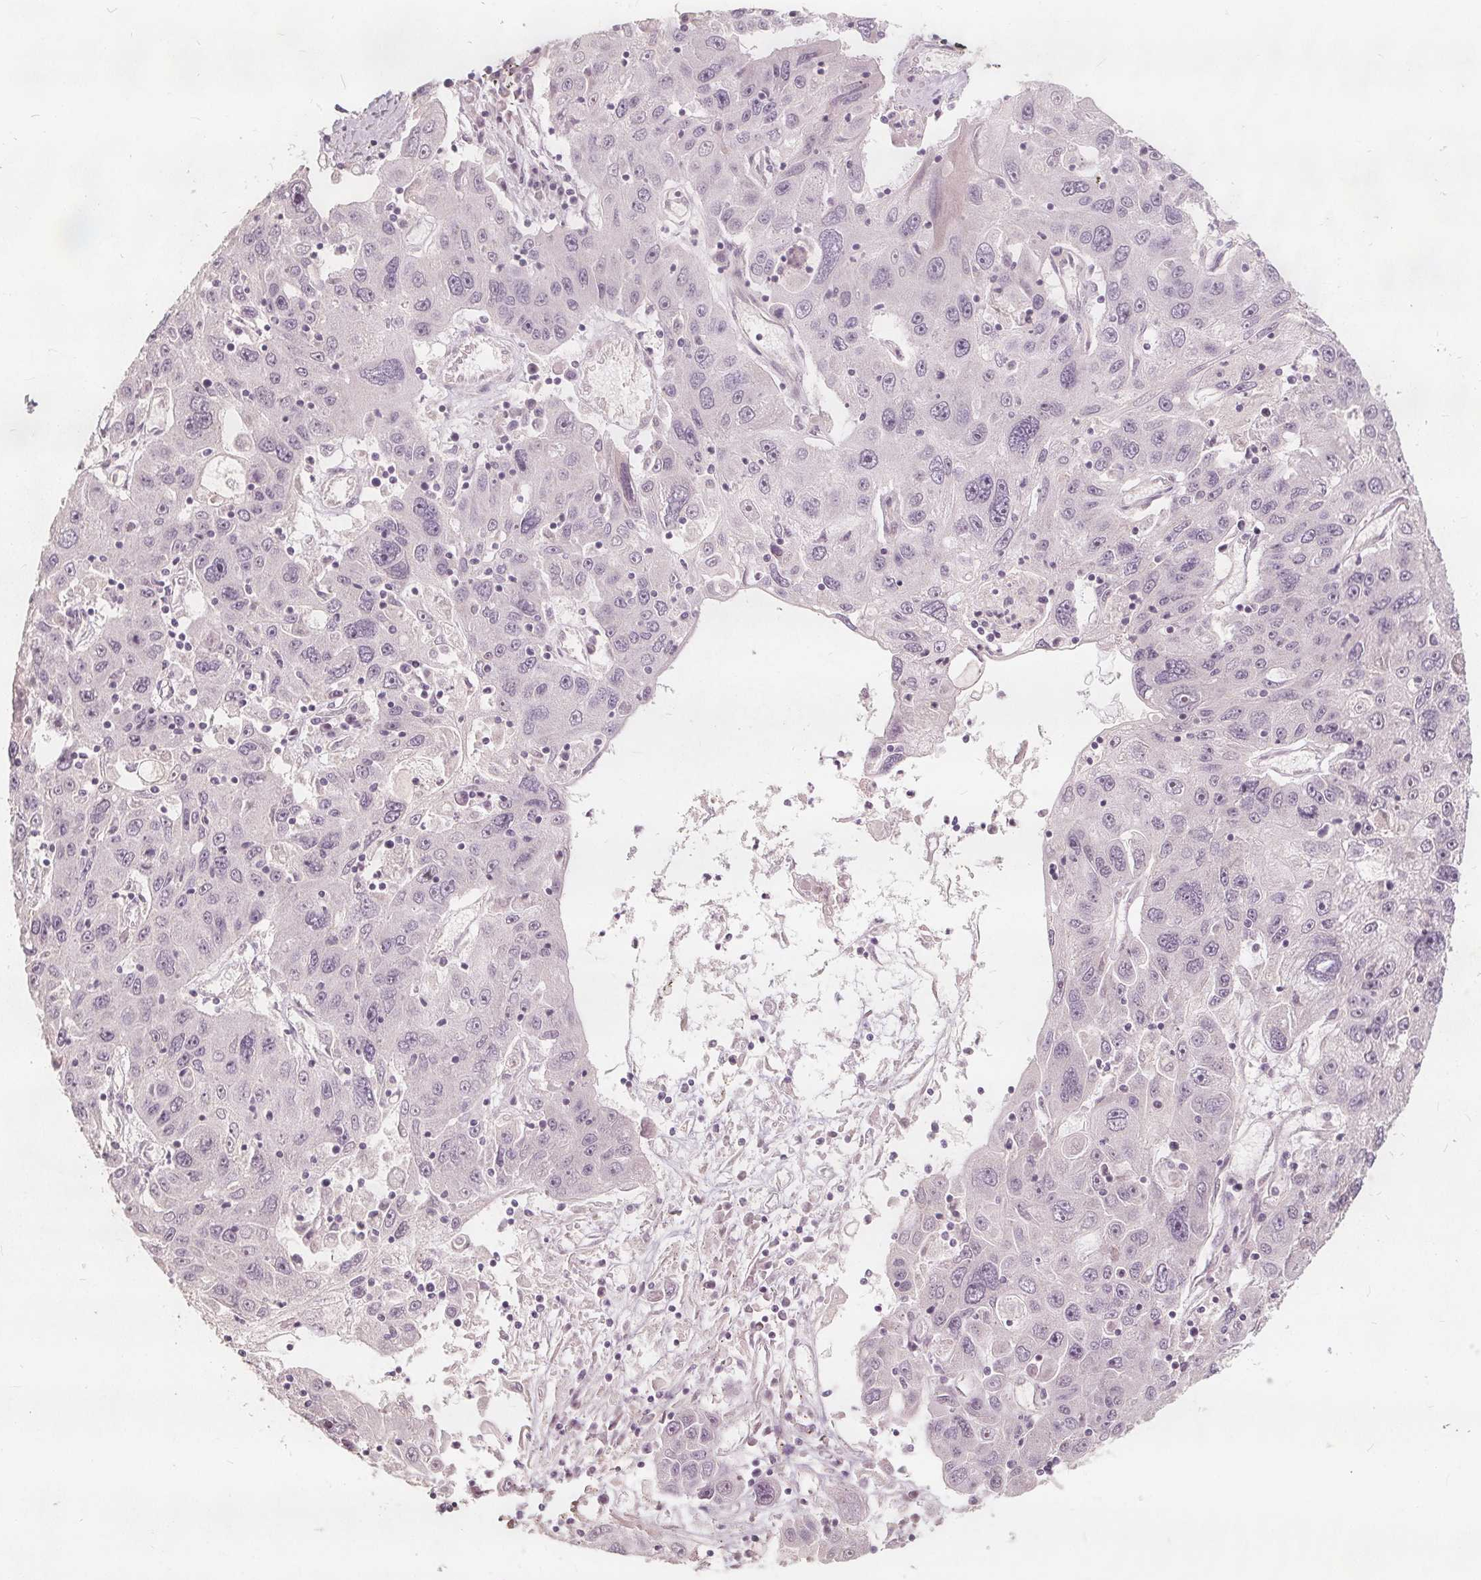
{"staining": {"intensity": "negative", "quantity": "none", "location": "none"}, "tissue": "stomach cancer", "cell_type": "Tumor cells", "image_type": "cancer", "snomed": [{"axis": "morphology", "description": "Adenocarcinoma, NOS"}, {"axis": "topography", "description": "Stomach"}], "caption": "The micrograph exhibits no staining of tumor cells in stomach adenocarcinoma. The staining was performed using DAB to visualize the protein expression in brown, while the nuclei were stained in blue with hematoxylin (Magnification: 20x).", "gene": "PTPRT", "patient": {"sex": "male", "age": 56}}